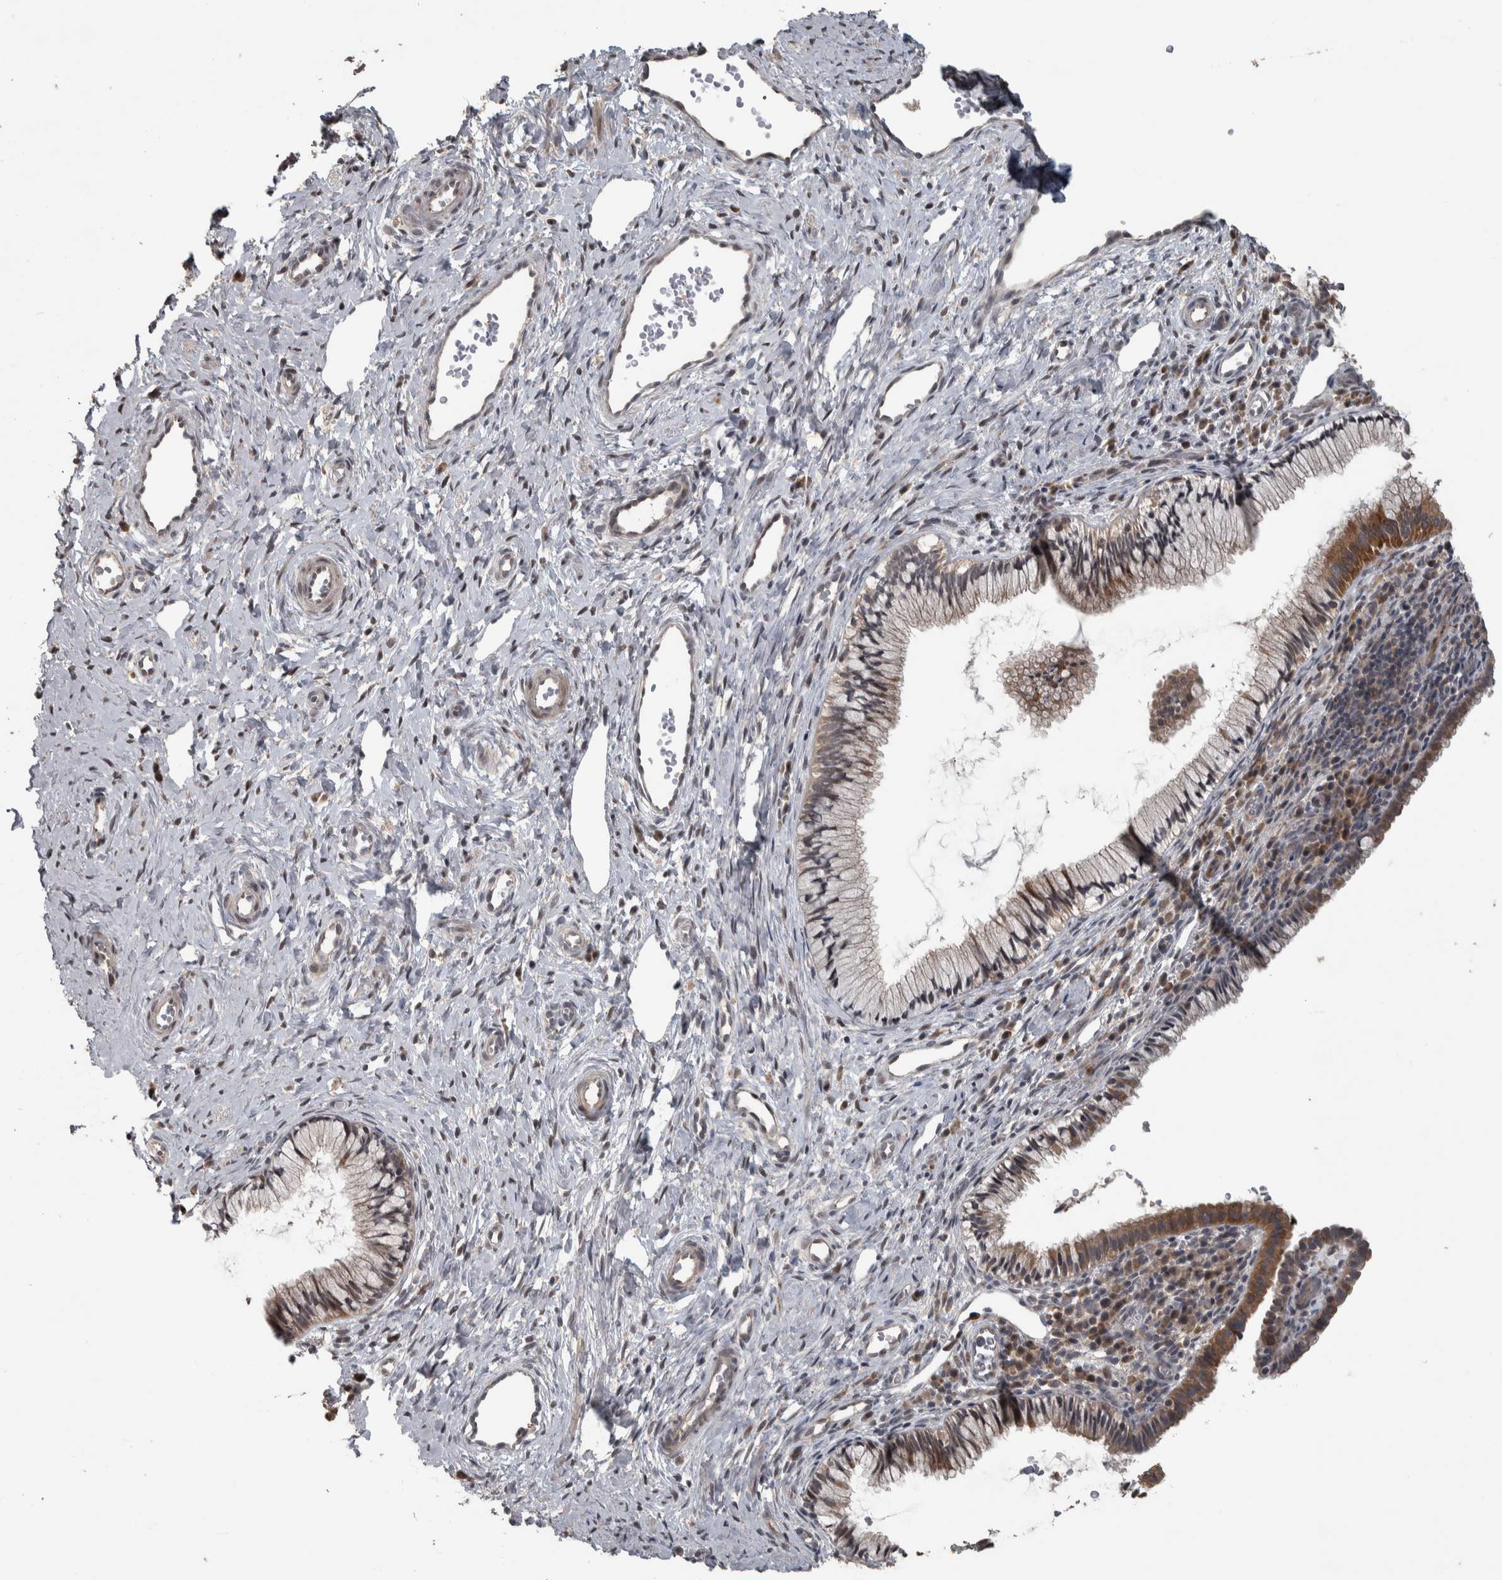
{"staining": {"intensity": "moderate", "quantity": "<25%", "location": "cytoplasmic/membranous"}, "tissue": "cervix", "cell_type": "Glandular cells", "image_type": "normal", "snomed": [{"axis": "morphology", "description": "Normal tissue, NOS"}, {"axis": "topography", "description": "Cervix"}], "caption": "Immunohistochemistry of benign cervix demonstrates low levels of moderate cytoplasmic/membranous staining in approximately <25% of glandular cells. The staining was performed using DAB to visualize the protein expression in brown, while the nuclei were stained in blue with hematoxylin (Magnification: 20x).", "gene": "ERAL1", "patient": {"sex": "female", "age": 27}}